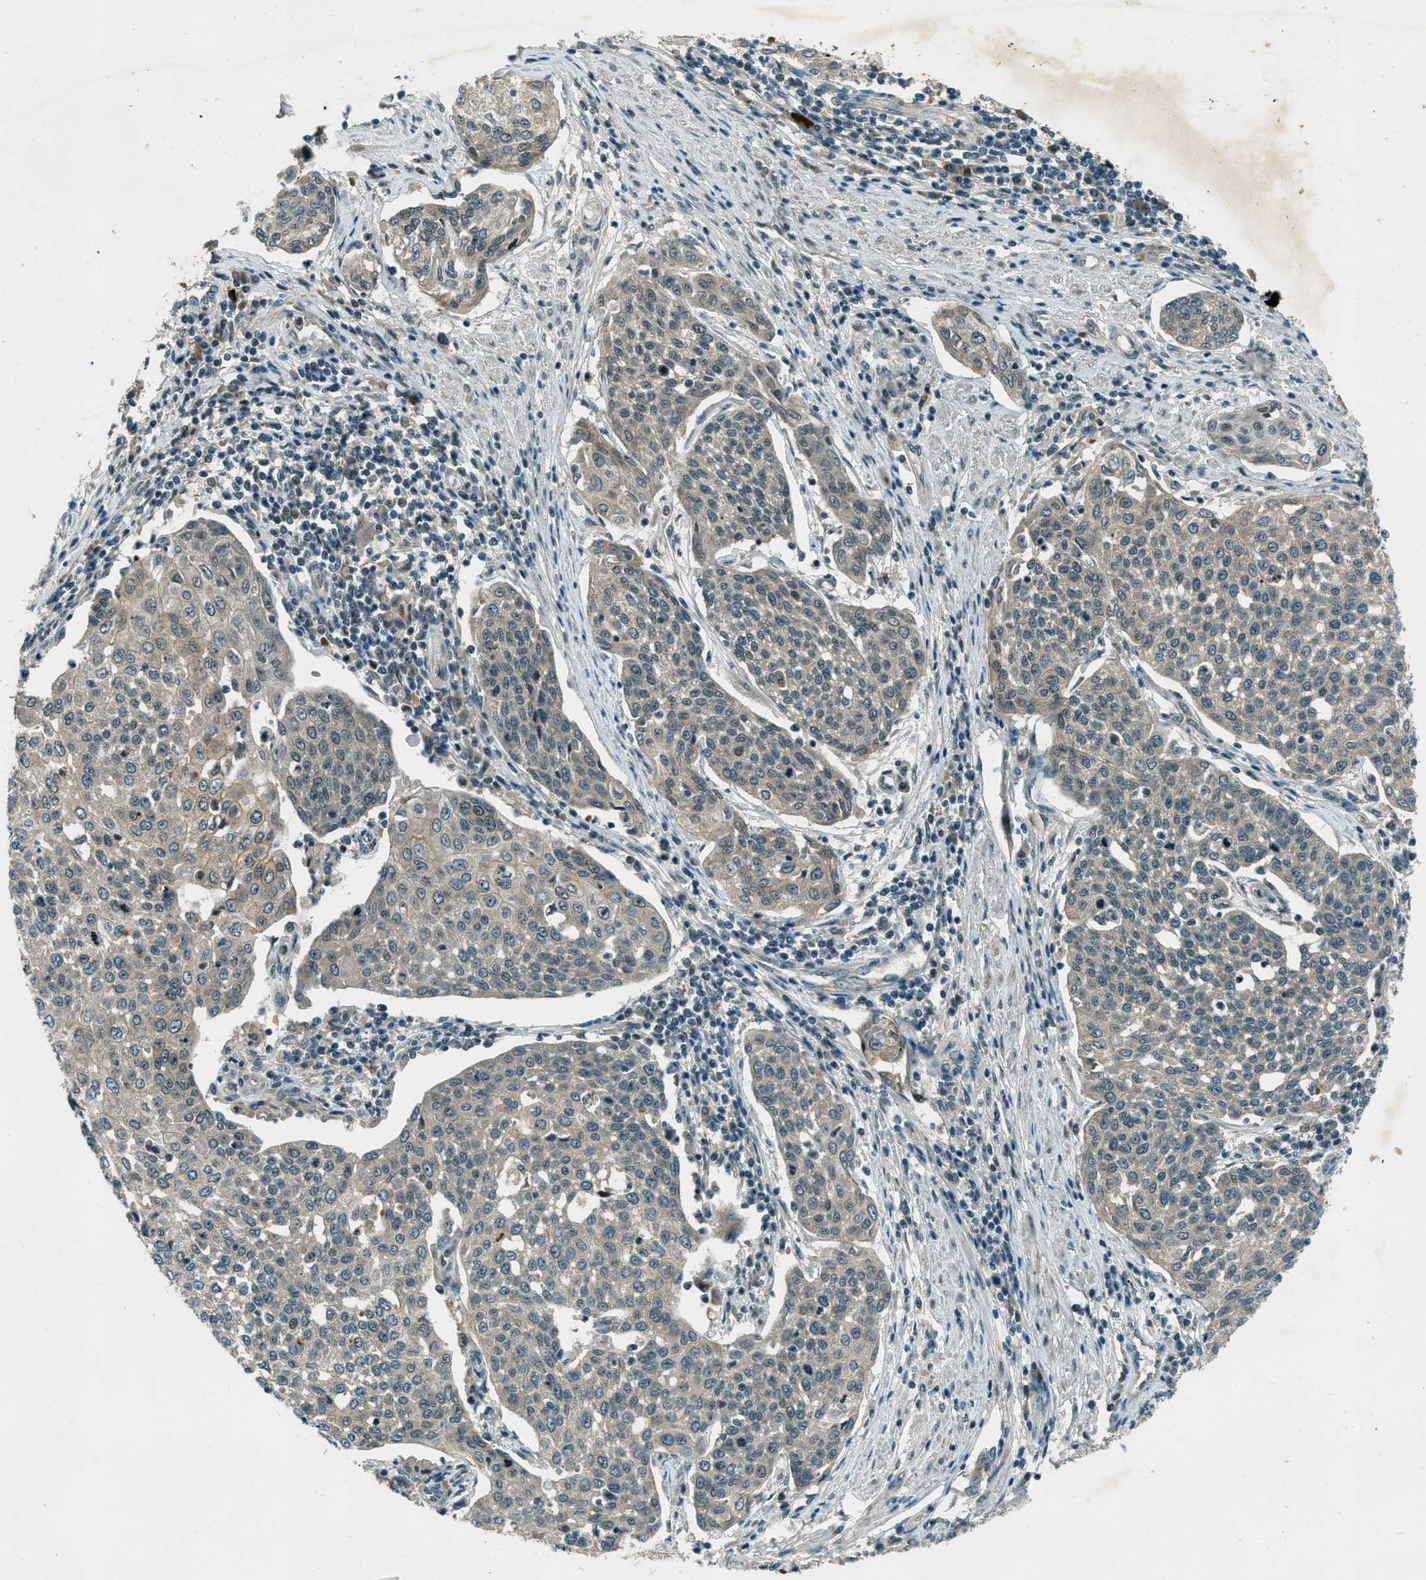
{"staining": {"intensity": "weak", "quantity": ">75%", "location": "cytoplasmic/membranous"}, "tissue": "cervical cancer", "cell_type": "Tumor cells", "image_type": "cancer", "snomed": [{"axis": "morphology", "description": "Squamous cell carcinoma, NOS"}, {"axis": "topography", "description": "Cervix"}], "caption": "There is low levels of weak cytoplasmic/membranous positivity in tumor cells of cervical squamous cell carcinoma, as demonstrated by immunohistochemical staining (brown color).", "gene": "STK11", "patient": {"sex": "female", "age": 34}}